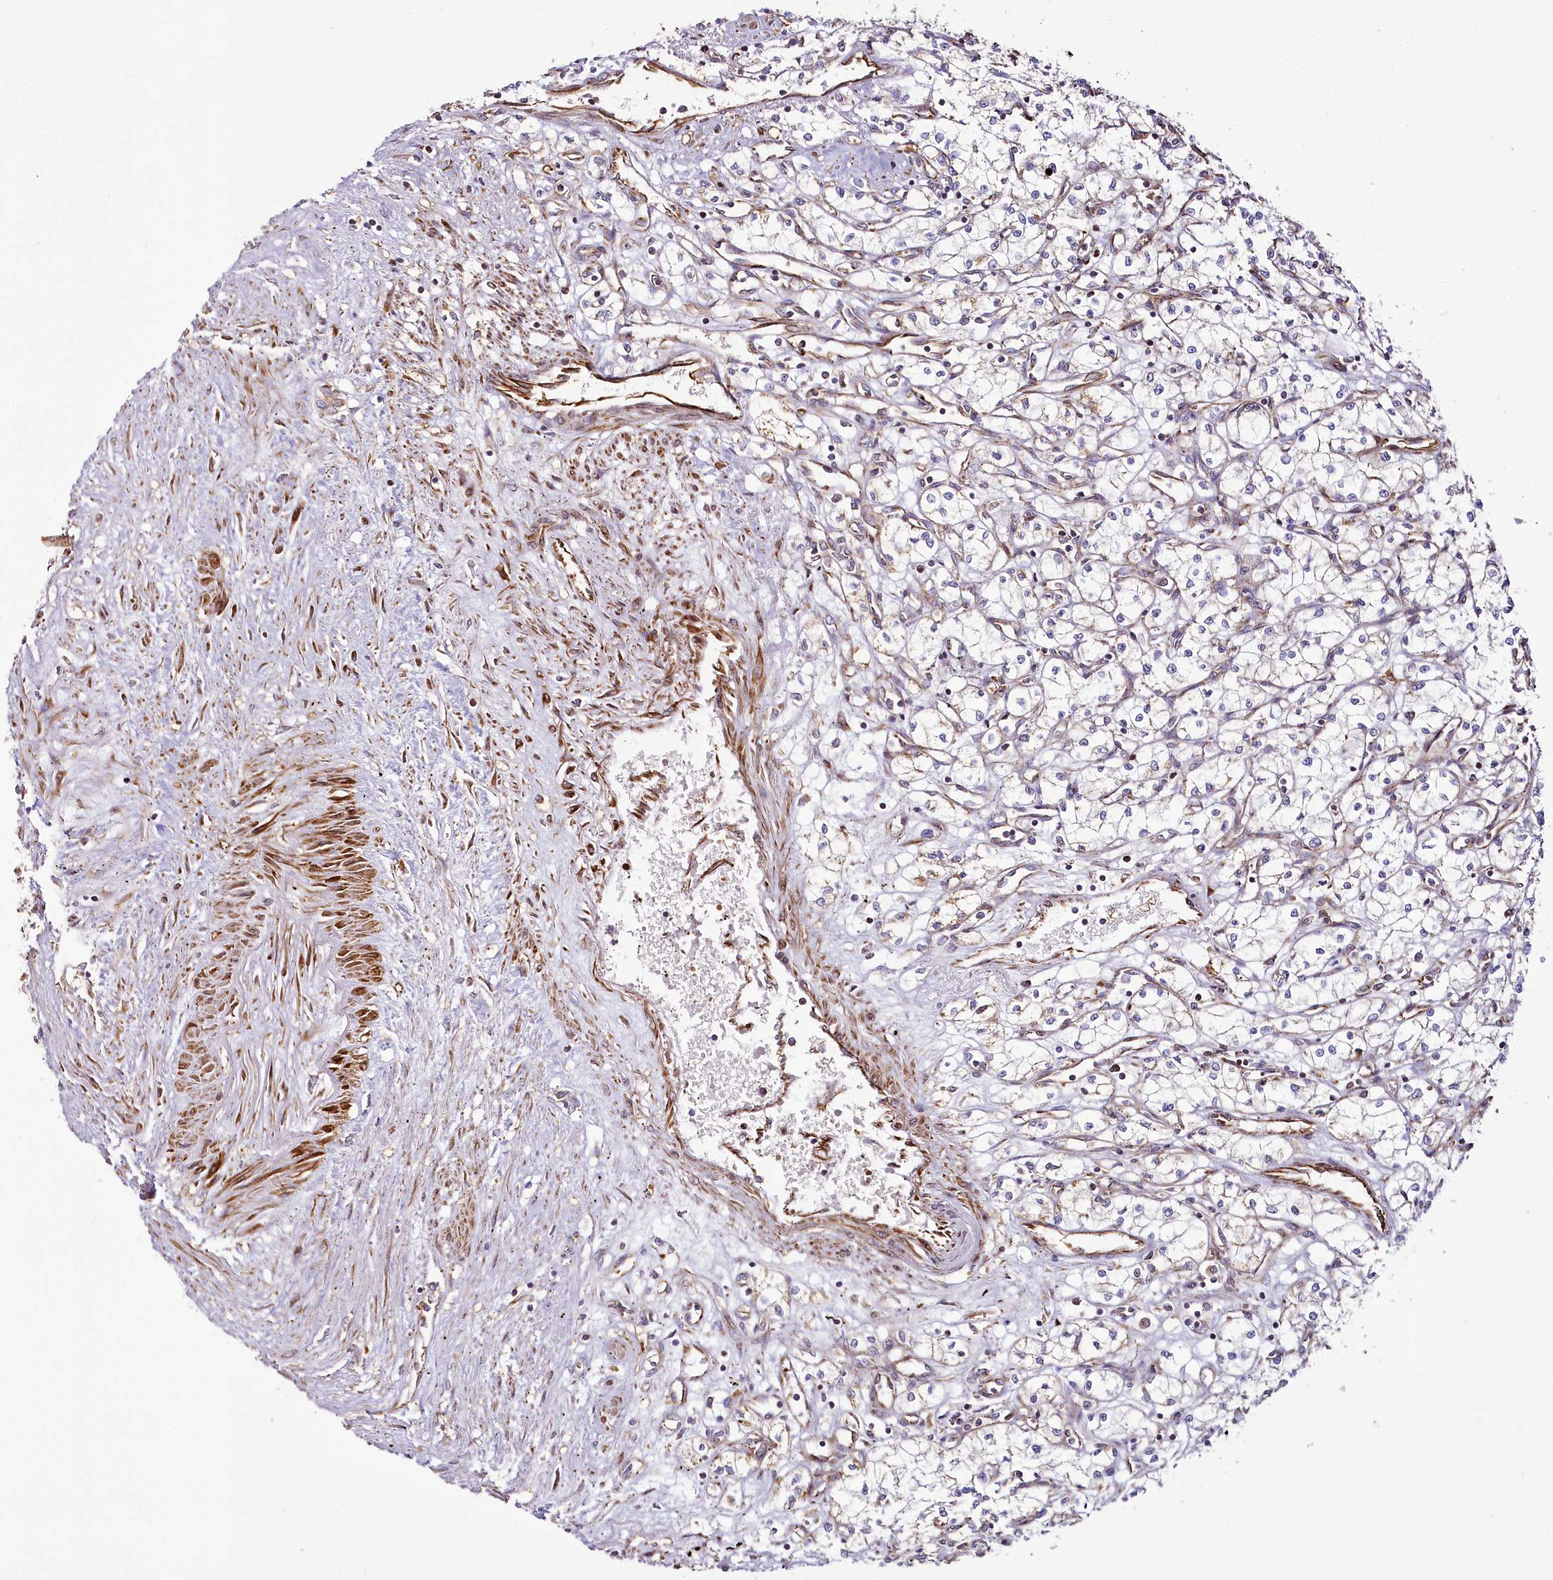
{"staining": {"intensity": "negative", "quantity": "none", "location": "none"}, "tissue": "renal cancer", "cell_type": "Tumor cells", "image_type": "cancer", "snomed": [{"axis": "morphology", "description": "Adenocarcinoma, NOS"}, {"axis": "topography", "description": "Kidney"}], "caption": "An image of human renal cancer (adenocarcinoma) is negative for staining in tumor cells.", "gene": "THUMPD3", "patient": {"sex": "male", "age": 59}}